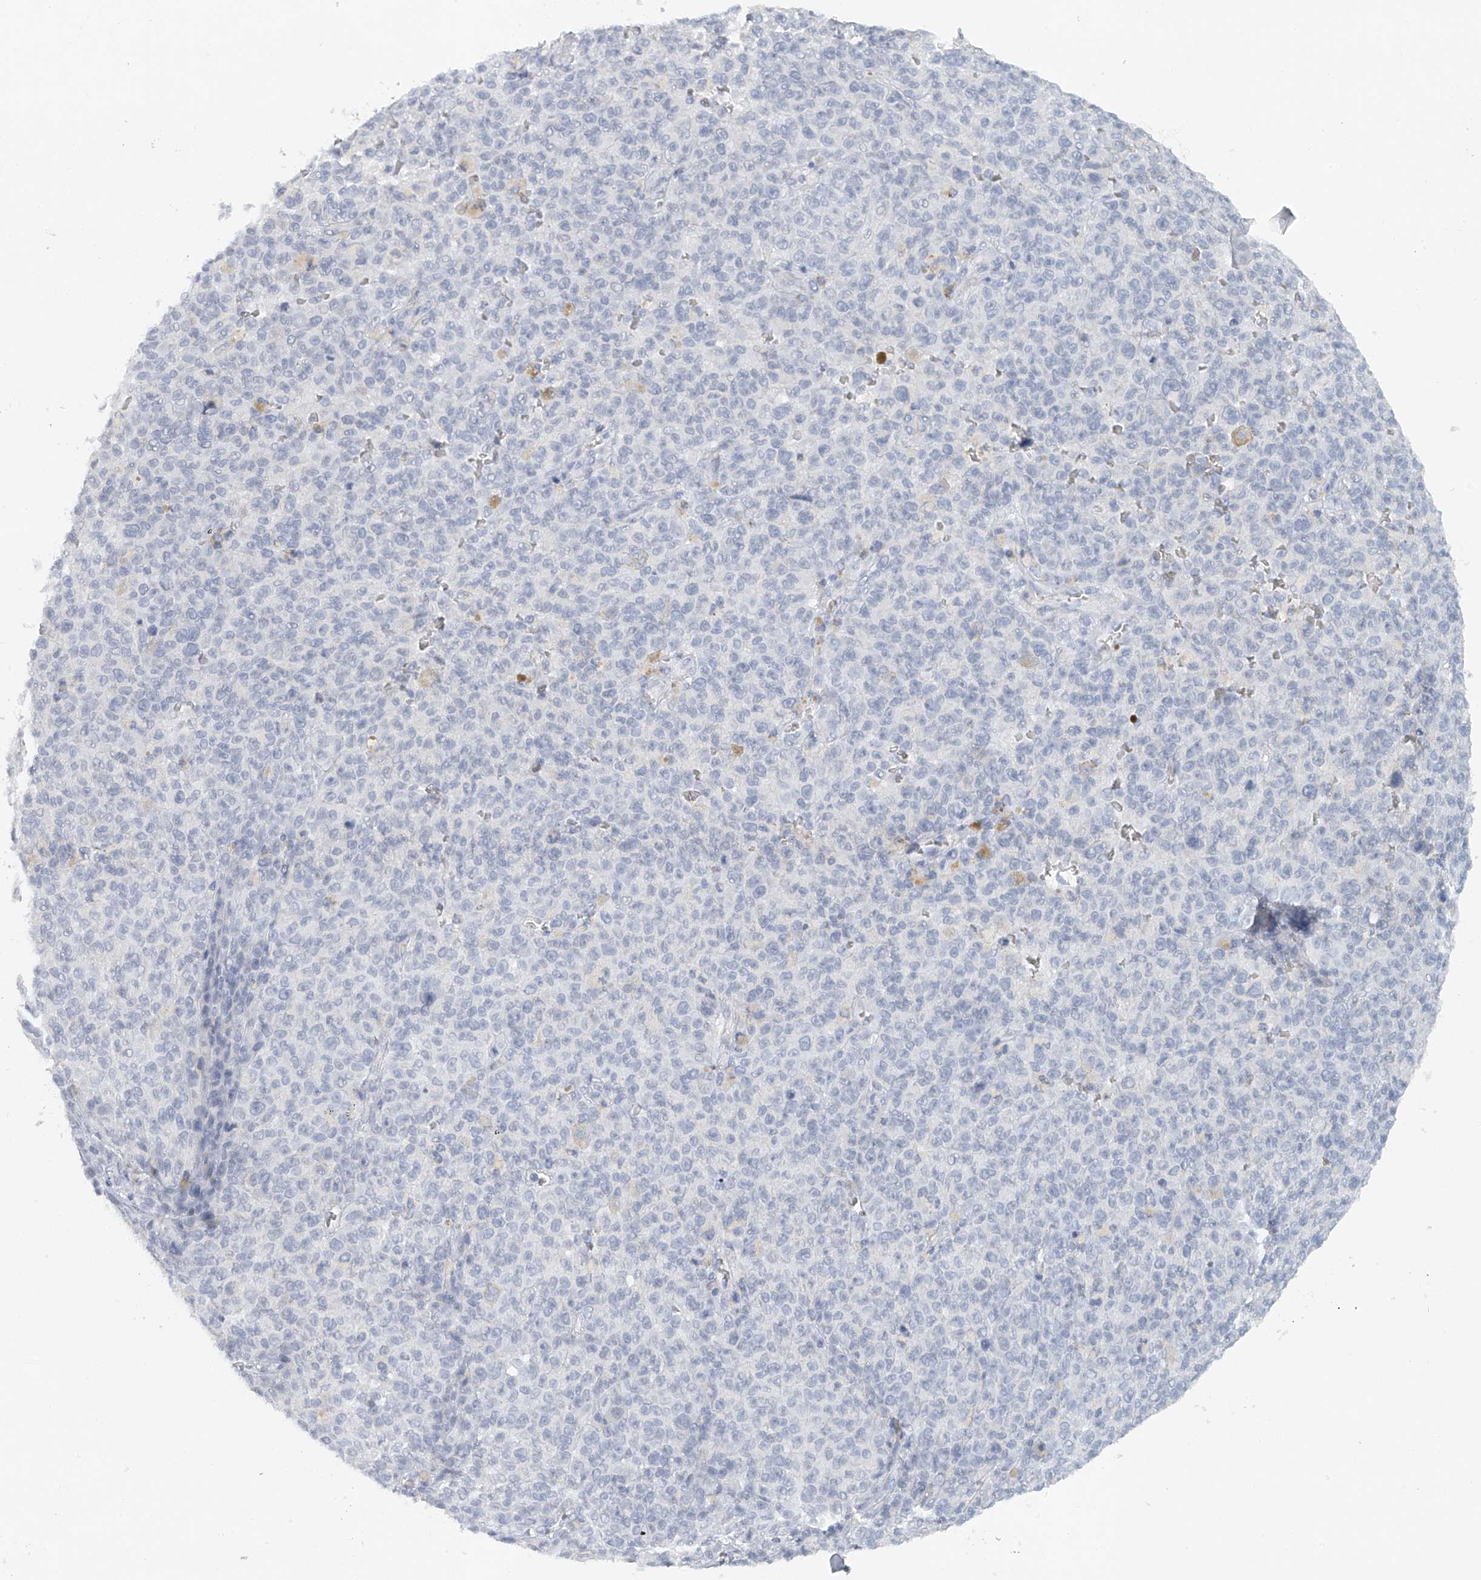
{"staining": {"intensity": "negative", "quantity": "none", "location": "none"}, "tissue": "melanoma", "cell_type": "Tumor cells", "image_type": "cancer", "snomed": [{"axis": "morphology", "description": "Malignant melanoma, NOS"}, {"axis": "topography", "description": "Skin"}], "caption": "This is a histopathology image of immunohistochemistry staining of malignant melanoma, which shows no staining in tumor cells.", "gene": "FAT2", "patient": {"sex": "female", "age": 82}}